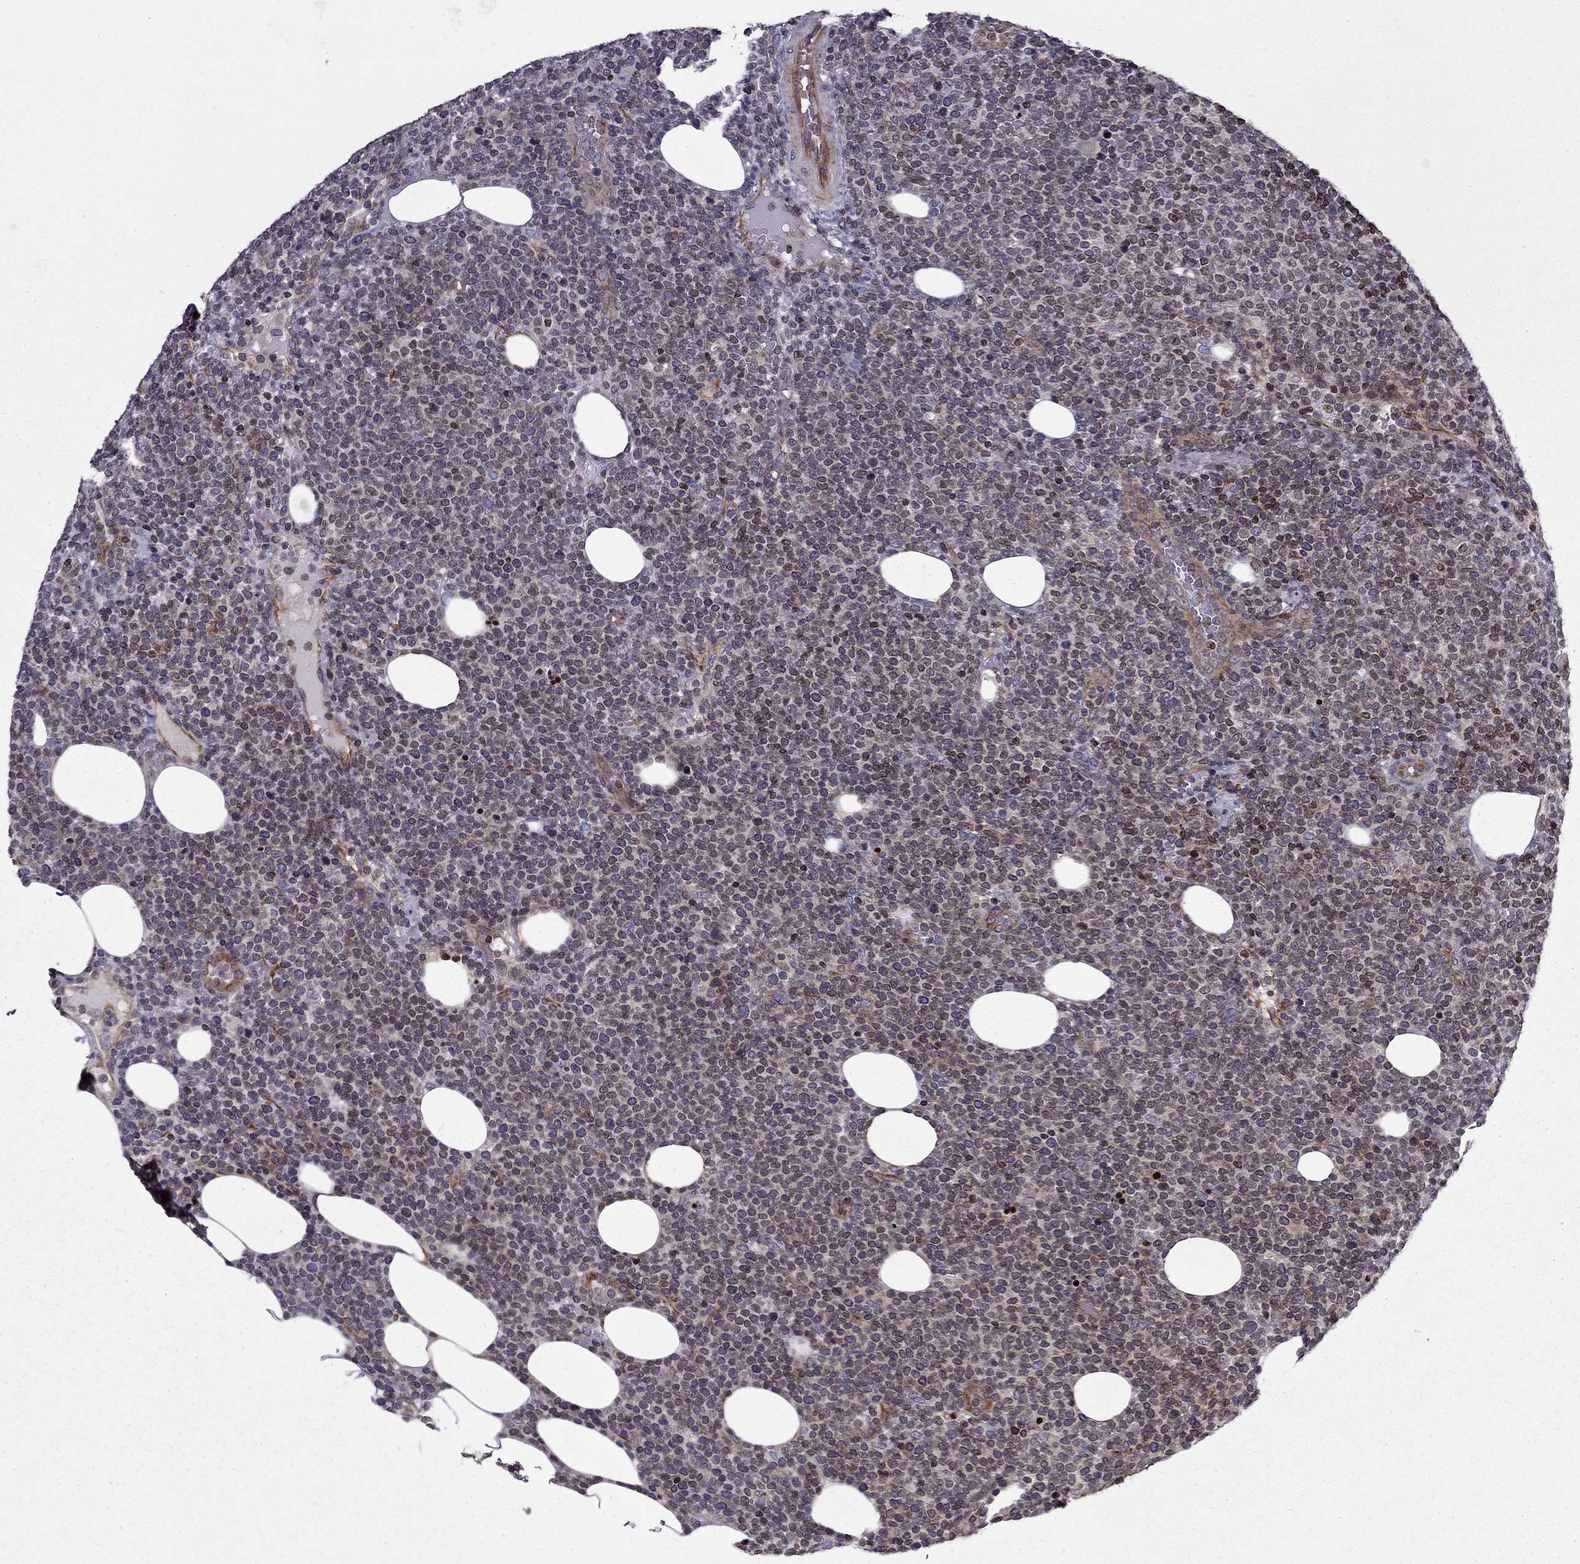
{"staining": {"intensity": "moderate", "quantity": "25%-75%", "location": "nuclear"}, "tissue": "lymphoma", "cell_type": "Tumor cells", "image_type": "cancer", "snomed": [{"axis": "morphology", "description": "Malignant lymphoma, non-Hodgkin's type, High grade"}, {"axis": "topography", "description": "Lymph node"}], "caption": "This photomicrograph exhibits high-grade malignant lymphoma, non-Hodgkin's type stained with IHC to label a protein in brown. The nuclear of tumor cells show moderate positivity for the protein. Nuclei are counter-stained blue.", "gene": "CDC42BPA", "patient": {"sex": "male", "age": 61}}